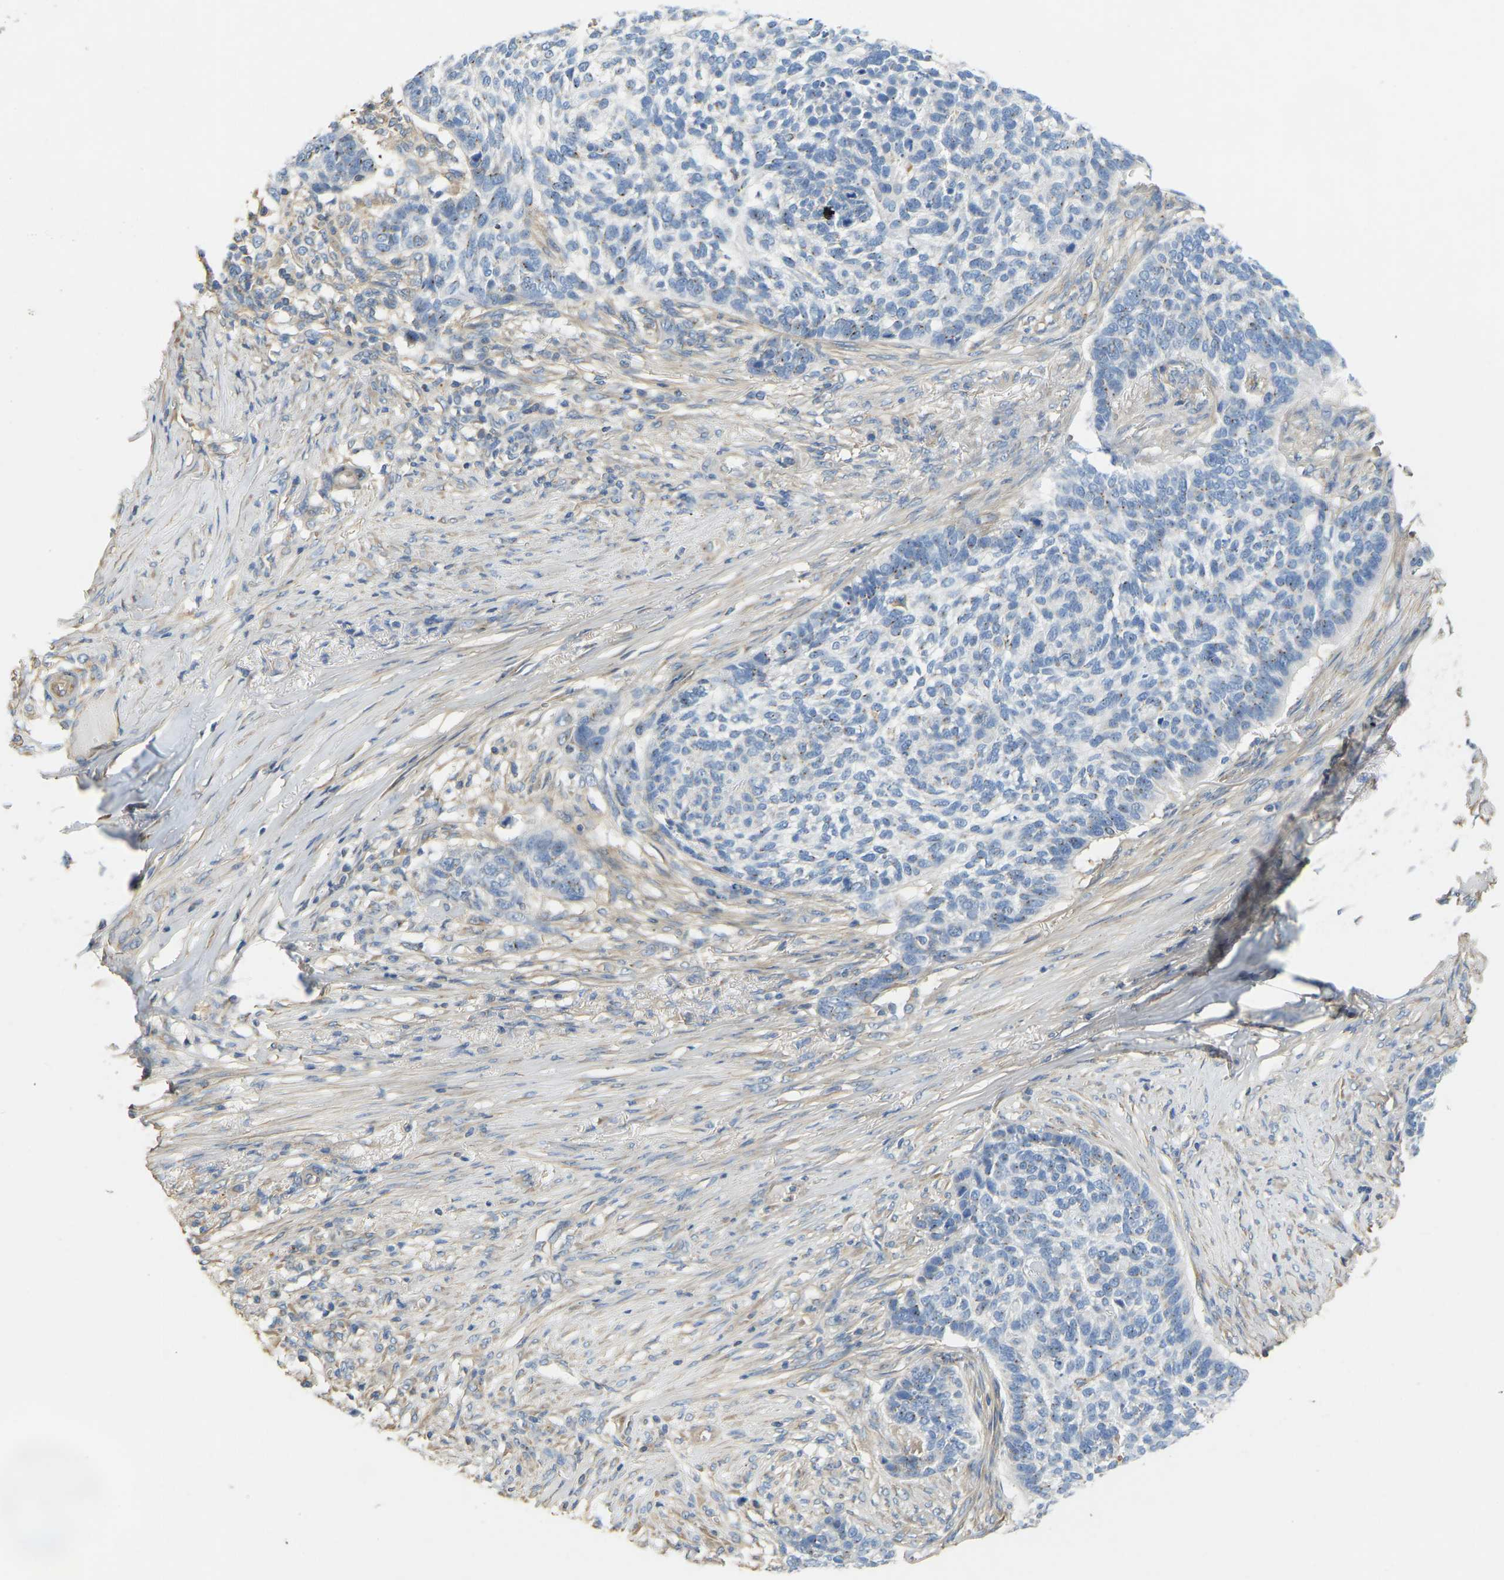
{"staining": {"intensity": "weak", "quantity": "25%-75%", "location": "cytoplasmic/membranous"}, "tissue": "skin cancer", "cell_type": "Tumor cells", "image_type": "cancer", "snomed": [{"axis": "morphology", "description": "Basal cell carcinoma"}, {"axis": "topography", "description": "Skin"}], "caption": "Tumor cells reveal low levels of weak cytoplasmic/membranous positivity in about 25%-75% of cells in human skin cancer (basal cell carcinoma).", "gene": "TECTA", "patient": {"sex": "male", "age": 85}}